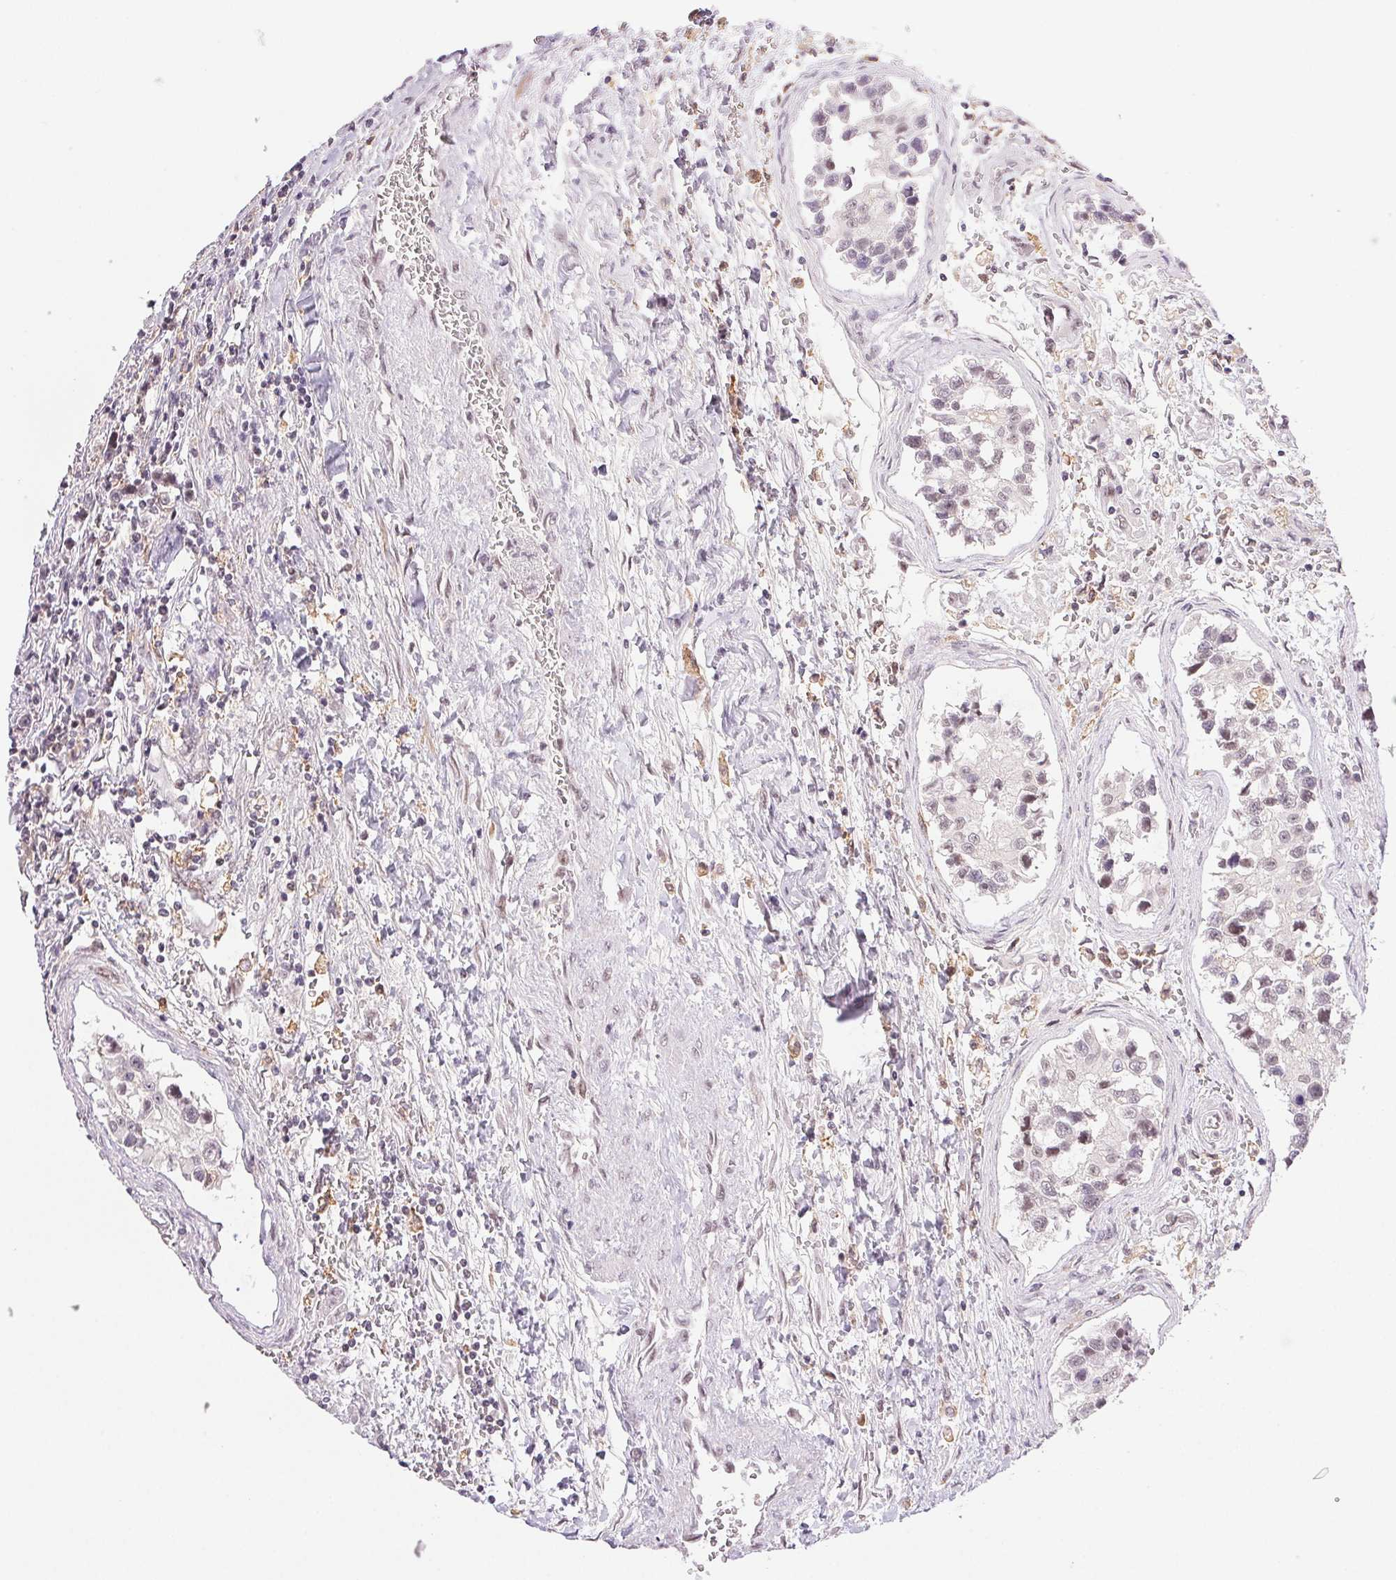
{"staining": {"intensity": "negative", "quantity": "none", "location": "none"}, "tissue": "testis cancer", "cell_type": "Tumor cells", "image_type": "cancer", "snomed": [{"axis": "morphology", "description": "Seminoma, NOS"}, {"axis": "topography", "description": "Testis"}], "caption": "Photomicrograph shows no significant protein positivity in tumor cells of testis cancer.", "gene": "PRPF18", "patient": {"sex": "male", "age": 26}}